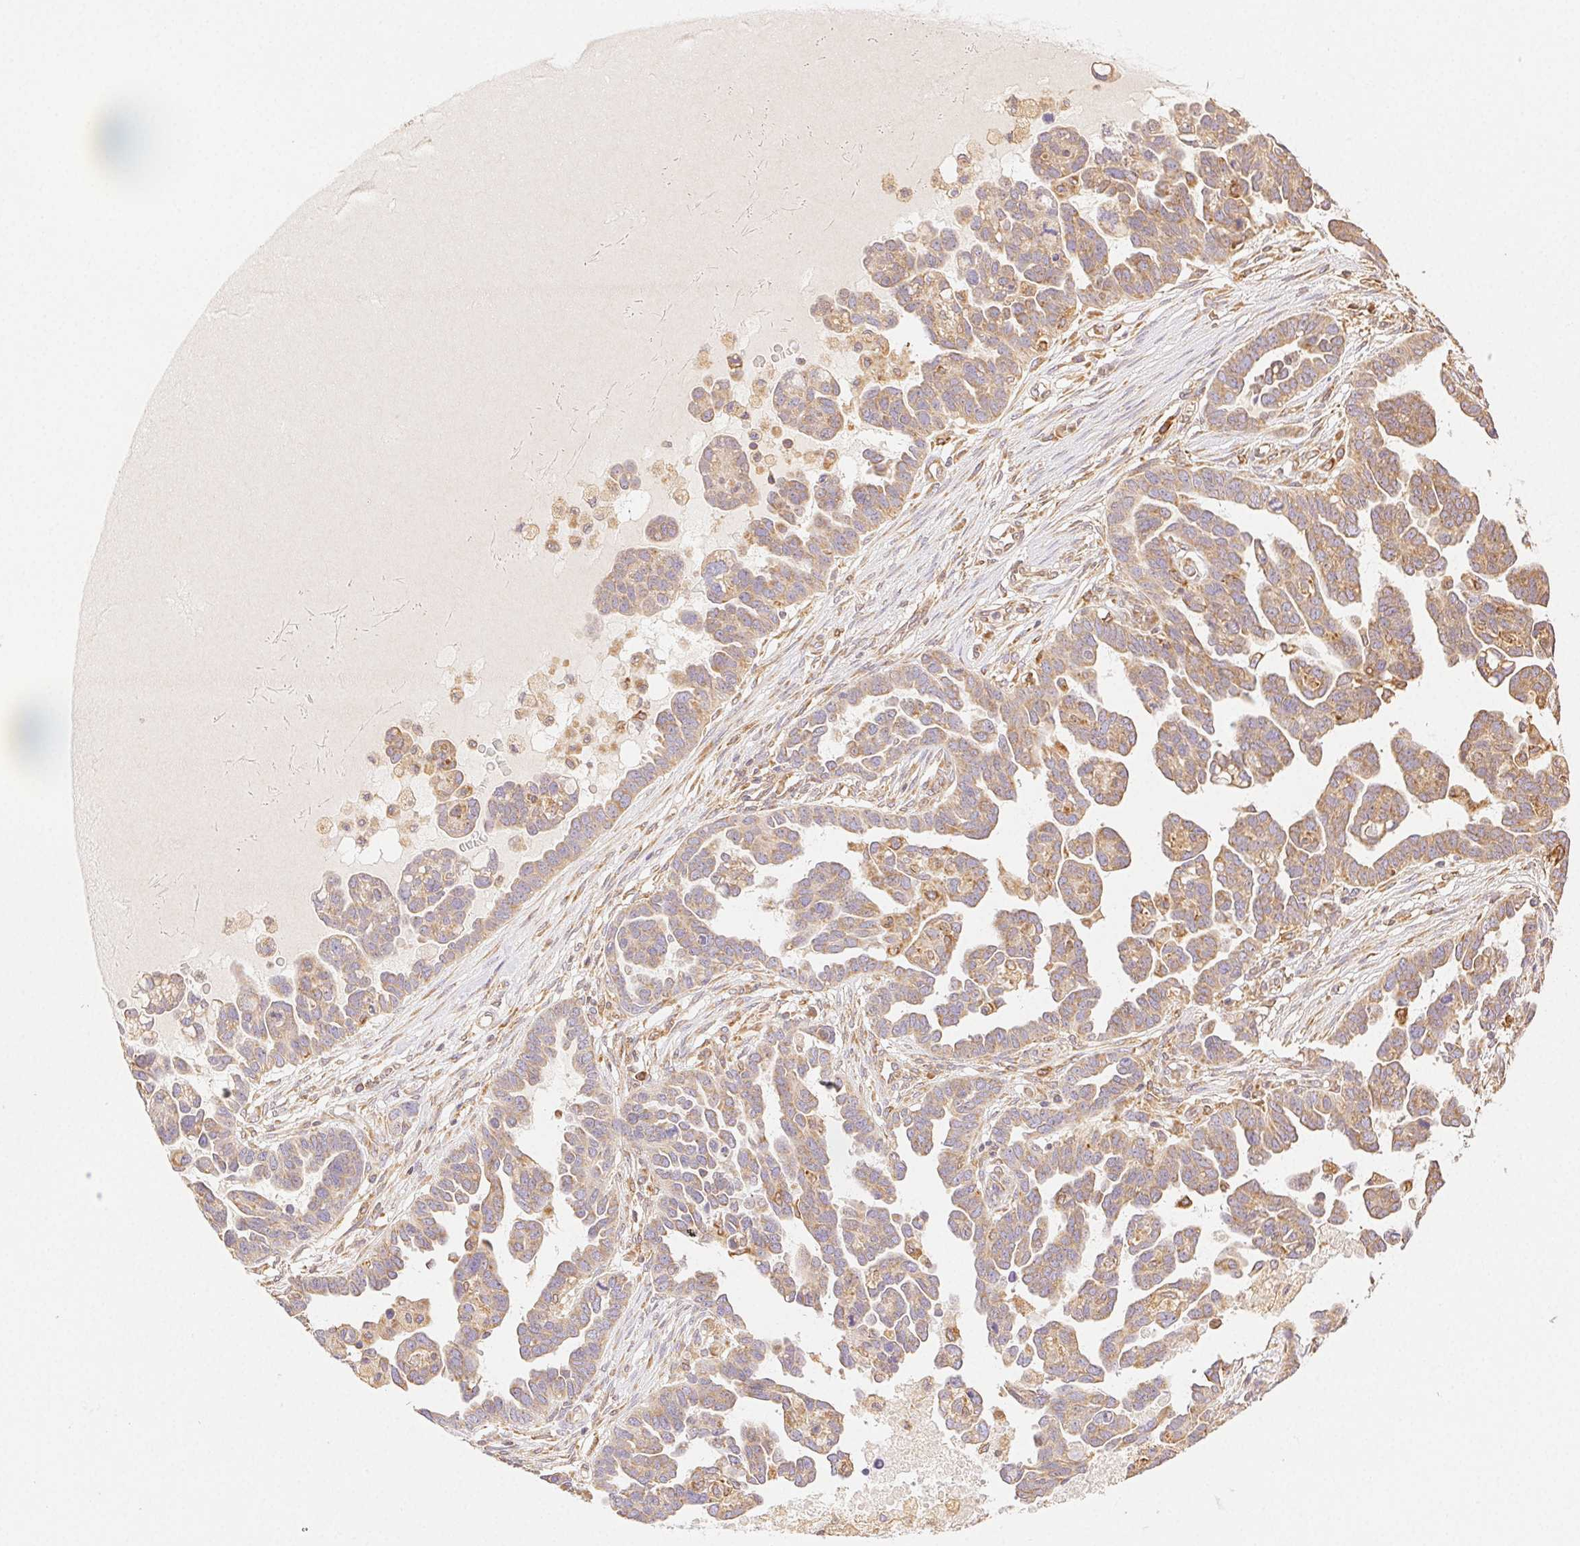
{"staining": {"intensity": "moderate", "quantity": ">75%", "location": "cytoplasmic/membranous"}, "tissue": "ovarian cancer", "cell_type": "Tumor cells", "image_type": "cancer", "snomed": [{"axis": "morphology", "description": "Cystadenocarcinoma, serous, NOS"}, {"axis": "topography", "description": "Ovary"}], "caption": "Protein analysis of ovarian cancer (serous cystadenocarcinoma) tissue displays moderate cytoplasmic/membranous positivity in about >75% of tumor cells.", "gene": "ENTREP1", "patient": {"sex": "female", "age": 54}}